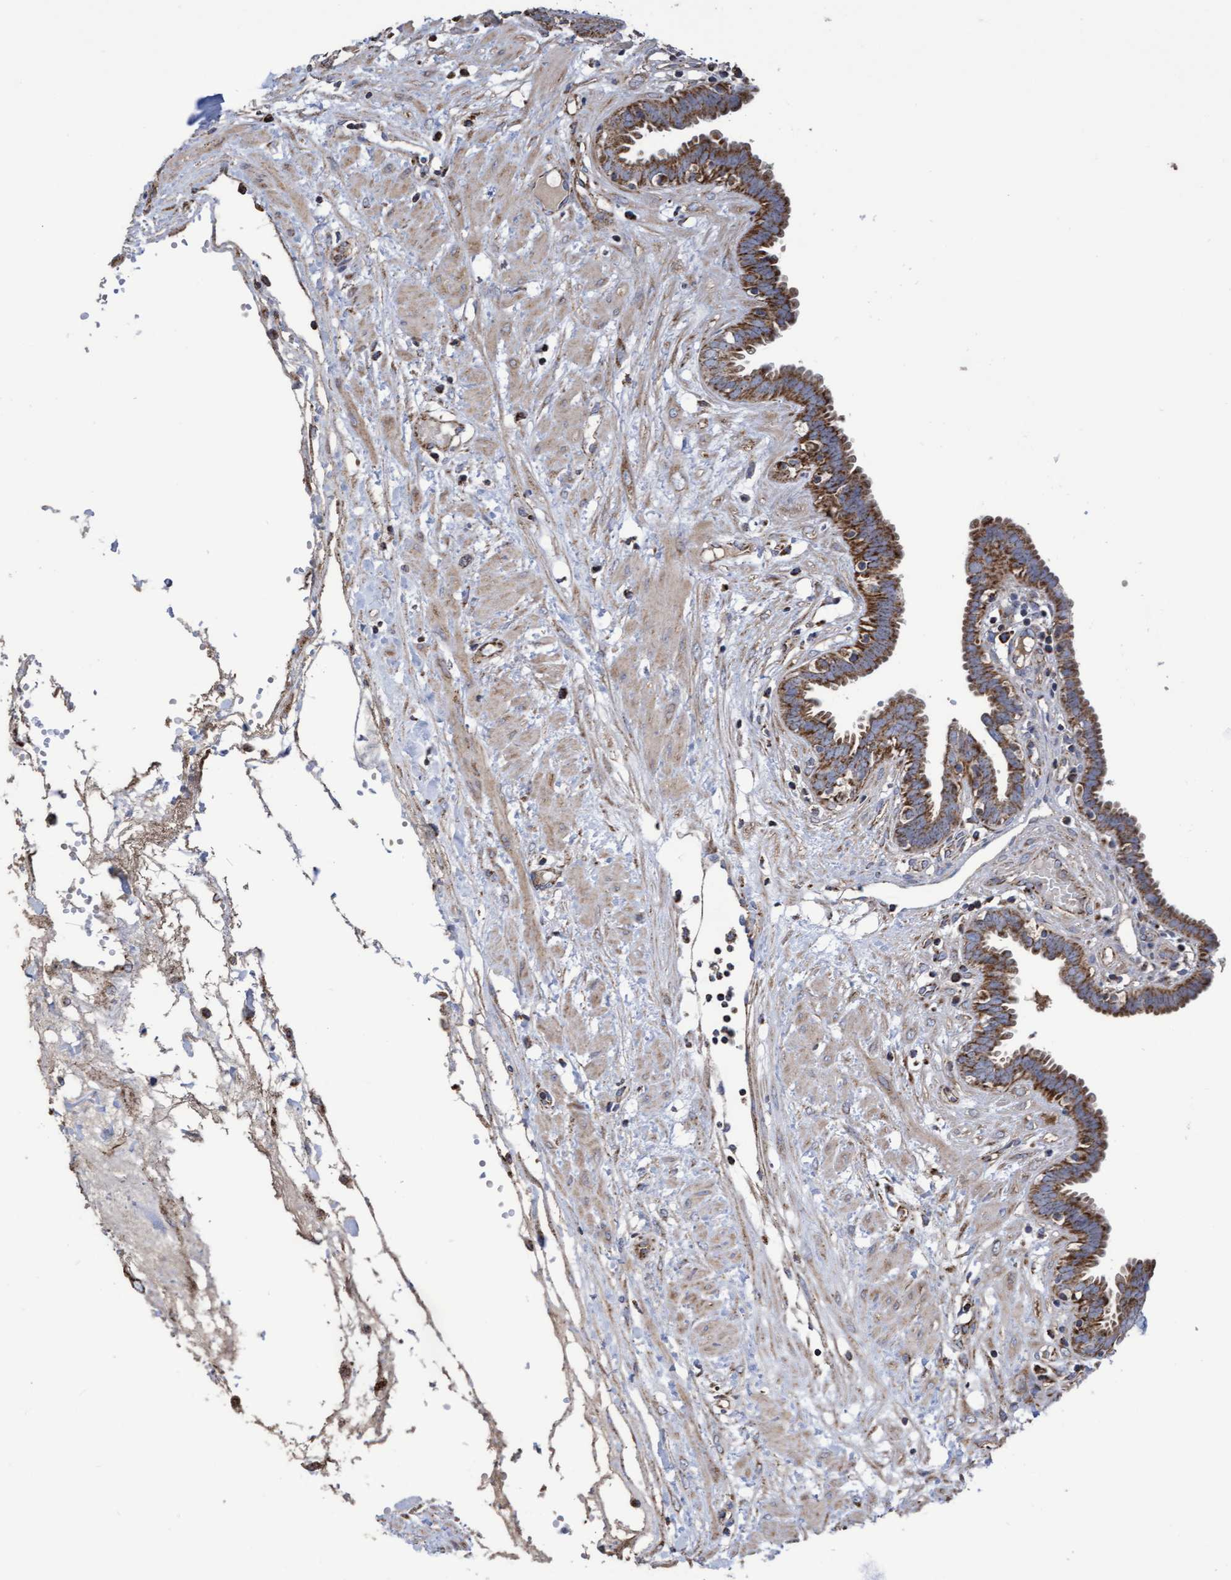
{"staining": {"intensity": "moderate", "quantity": ">75%", "location": "cytoplasmic/membranous"}, "tissue": "fallopian tube", "cell_type": "Glandular cells", "image_type": "normal", "snomed": [{"axis": "morphology", "description": "Normal tissue, NOS"}, {"axis": "topography", "description": "Fallopian tube"}, {"axis": "topography", "description": "Placenta"}], "caption": "A brown stain labels moderate cytoplasmic/membranous expression of a protein in glandular cells of unremarkable fallopian tube. (IHC, brightfield microscopy, high magnification).", "gene": "COBL", "patient": {"sex": "female", "age": 32}}